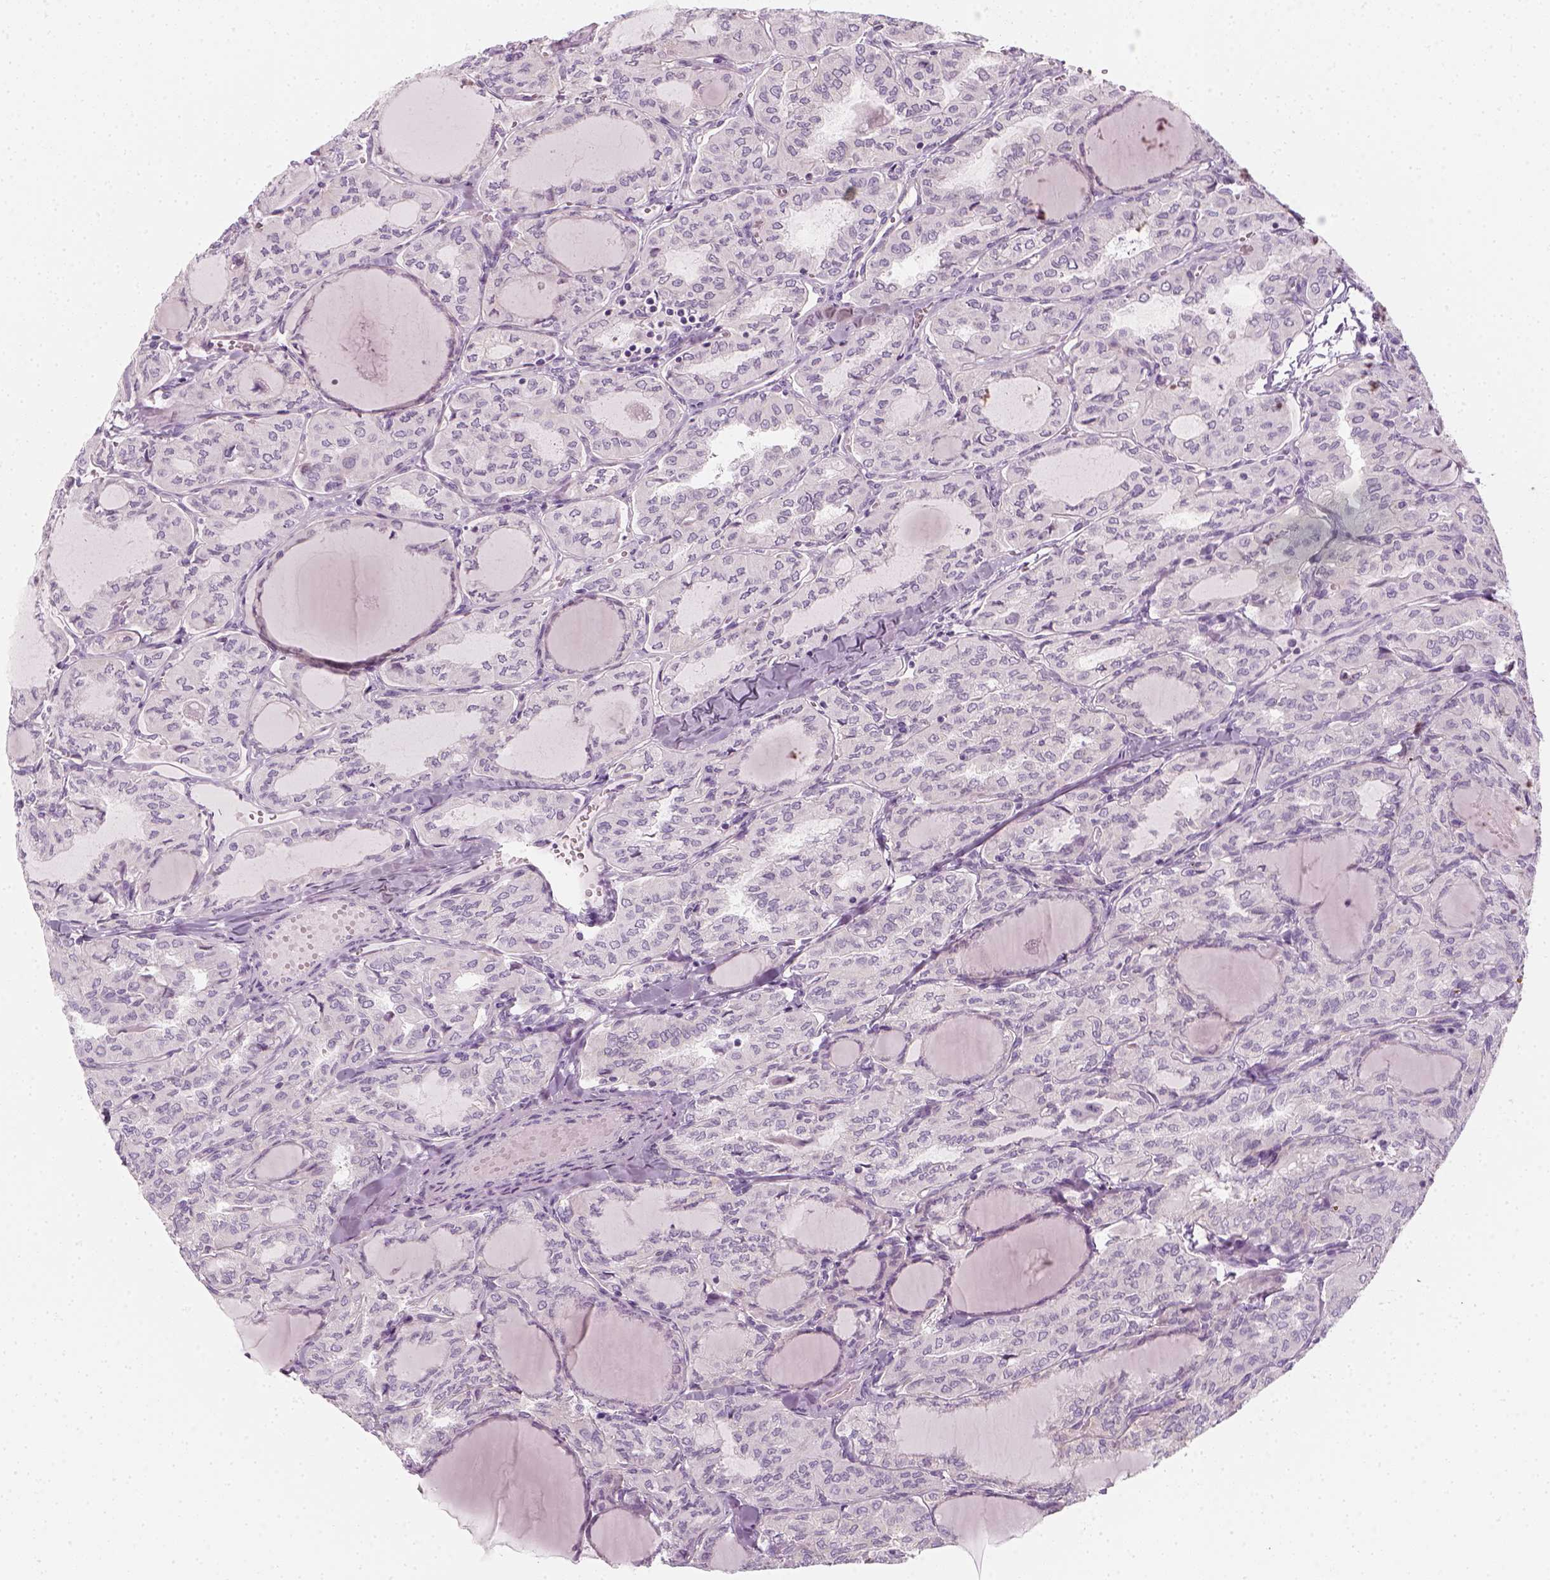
{"staining": {"intensity": "negative", "quantity": "none", "location": "none"}, "tissue": "thyroid cancer", "cell_type": "Tumor cells", "image_type": "cancer", "snomed": [{"axis": "morphology", "description": "Papillary adenocarcinoma, NOS"}, {"axis": "topography", "description": "Thyroid gland"}], "caption": "This is an immunohistochemistry (IHC) image of human papillary adenocarcinoma (thyroid). There is no expression in tumor cells.", "gene": "PRAME", "patient": {"sex": "male", "age": 20}}